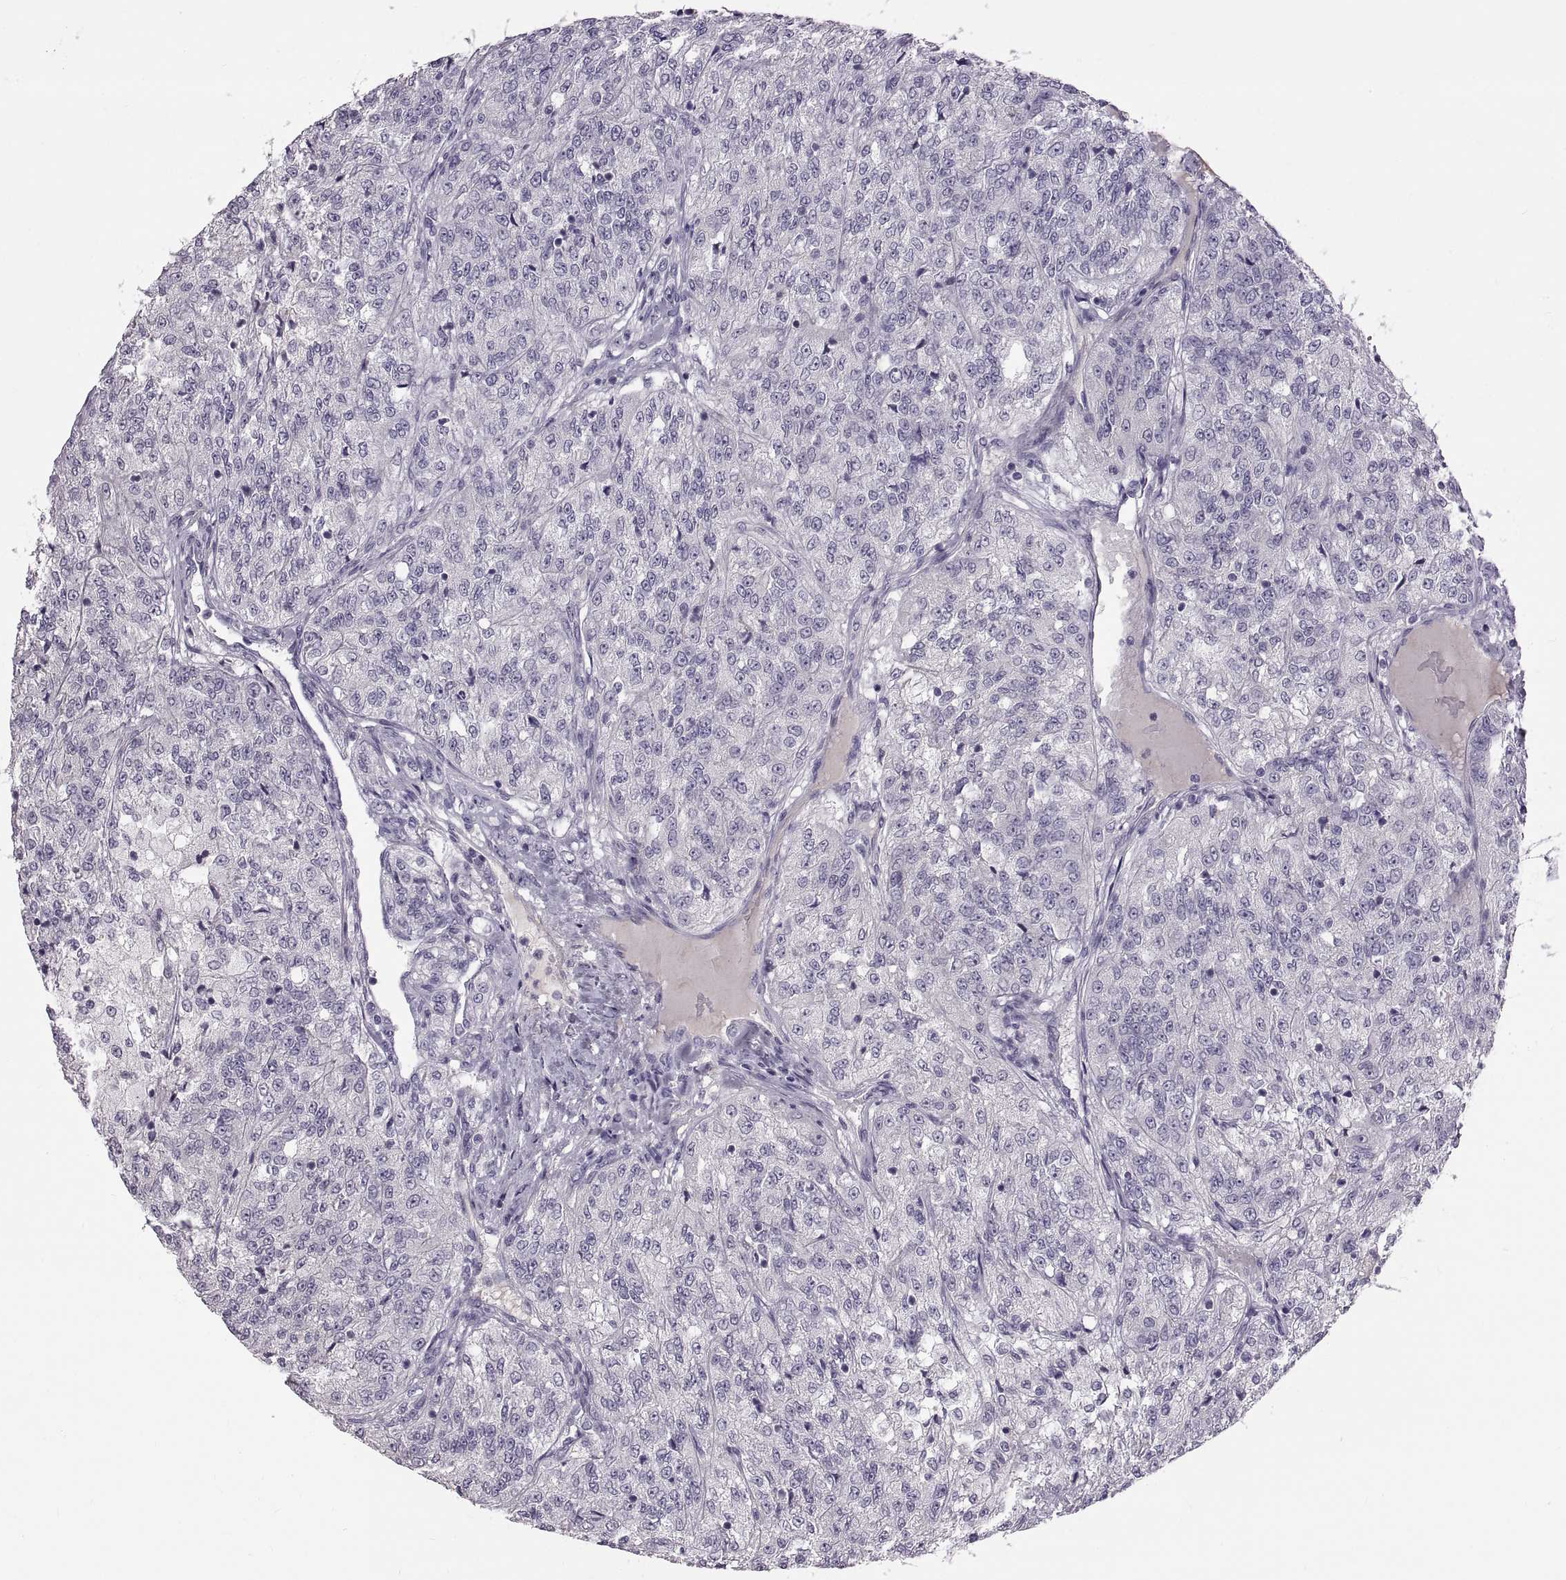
{"staining": {"intensity": "negative", "quantity": "none", "location": "none"}, "tissue": "renal cancer", "cell_type": "Tumor cells", "image_type": "cancer", "snomed": [{"axis": "morphology", "description": "Adenocarcinoma, NOS"}, {"axis": "topography", "description": "Kidney"}], "caption": "A histopathology image of human renal cancer (adenocarcinoma) is negative for staining in tumor cells.", "gene": "WFDC8", "patient": {"sex": "female", "age": 63}}